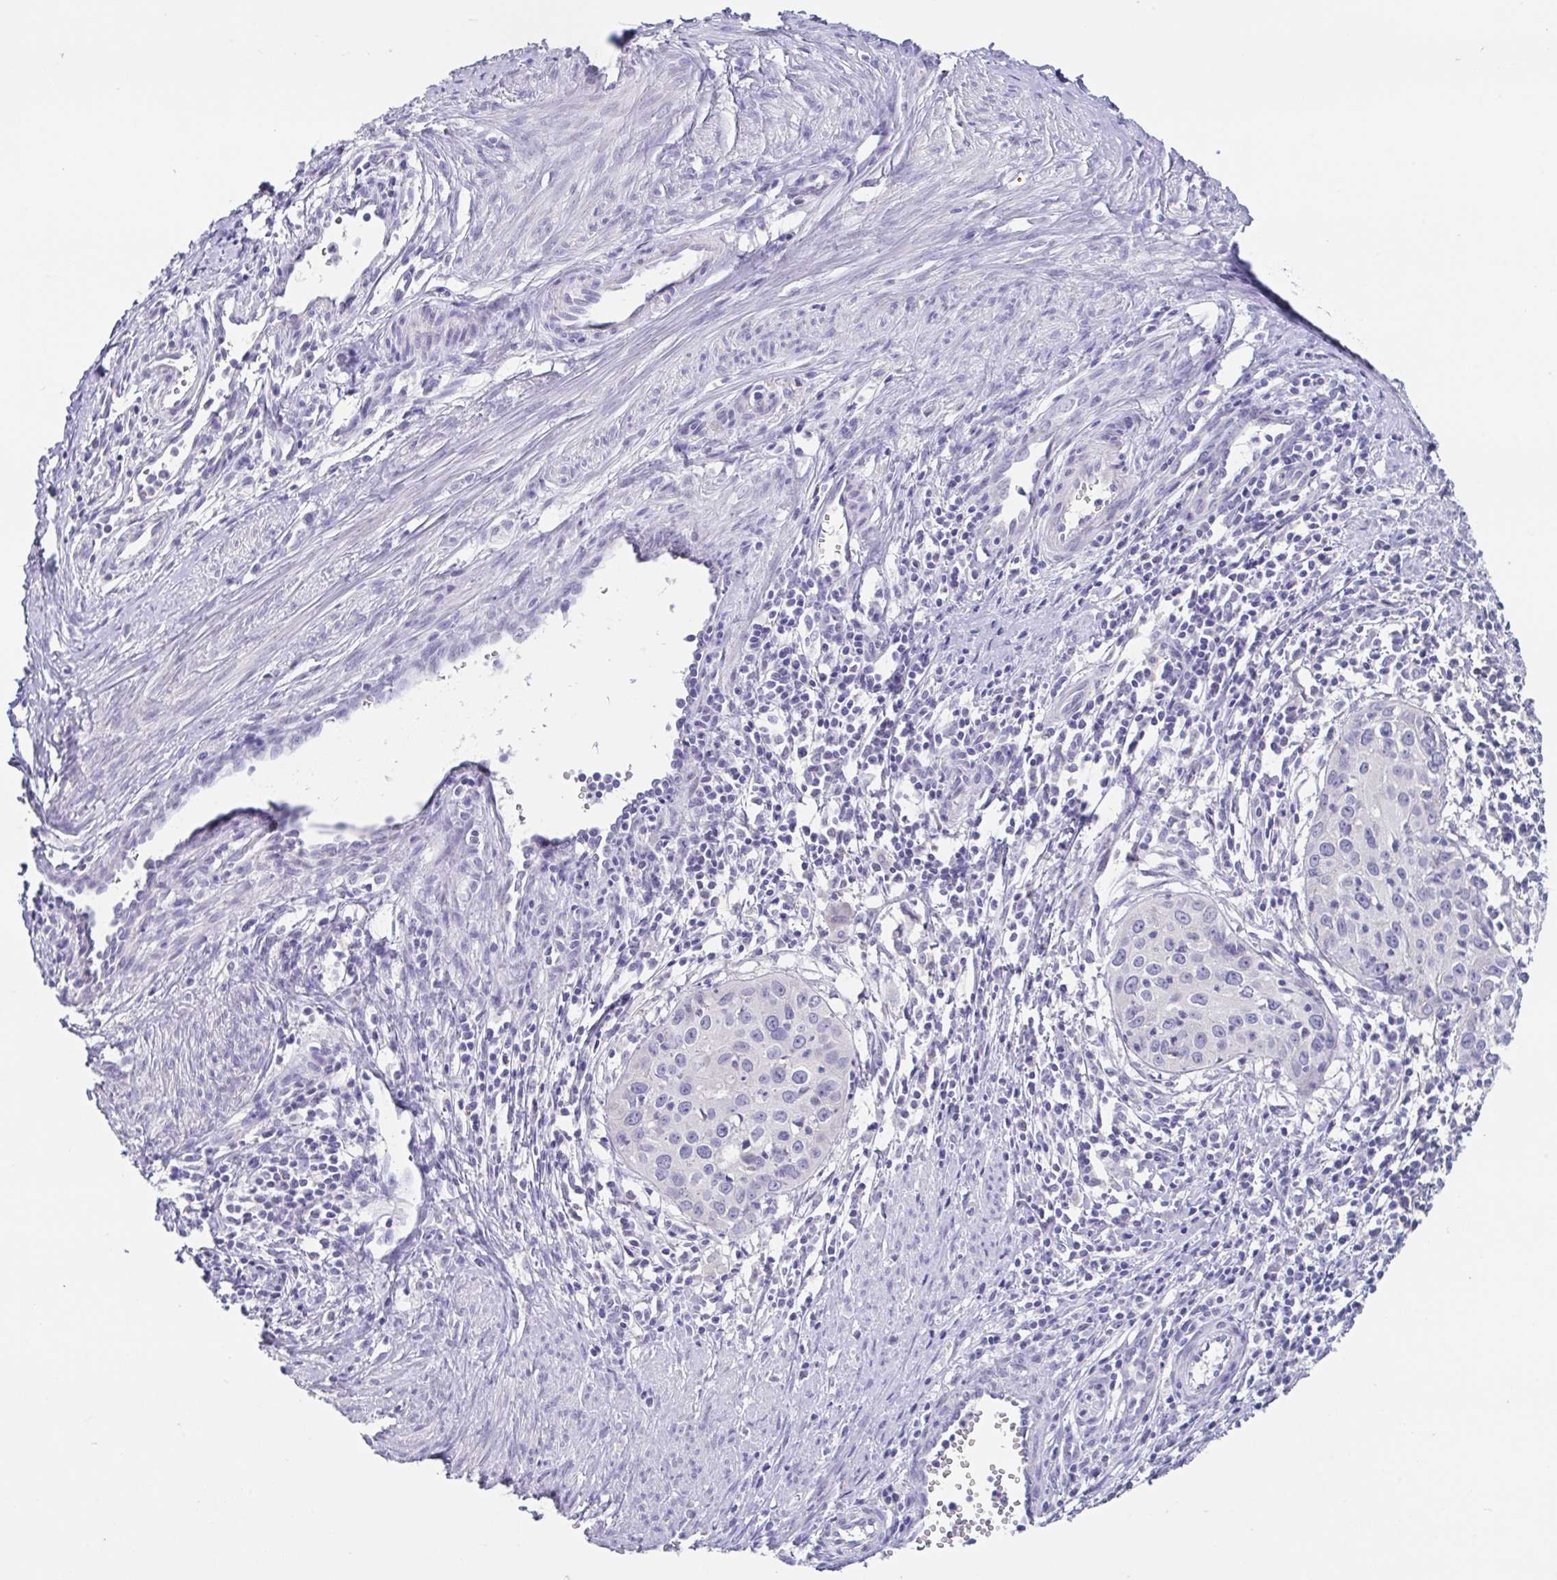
{"staining": {"intensity": "negative", "quantity": "none", "location": "none"}, "tissue": "cervical cancer", "cell_type": "Tumor cells", "image_type": "cancer", "snomed": [{"axis": "morphology", "description": "Squamous cell carcinoma, NOS"}, {"axis": "topography", "description": "Cervix"}], "caption": "High power microscopy histopathology image of an immunohistochemistry image of cervical cancer, revealing no significant positivity in tumor cells. The staining was performed using DAB to visualize the protein expression in brown, while the nuclei were stained in blue with hematoxylin (Magnification: 20x).", "gene": "RDH11", "patient": {"sex": "female", "age": 40}}